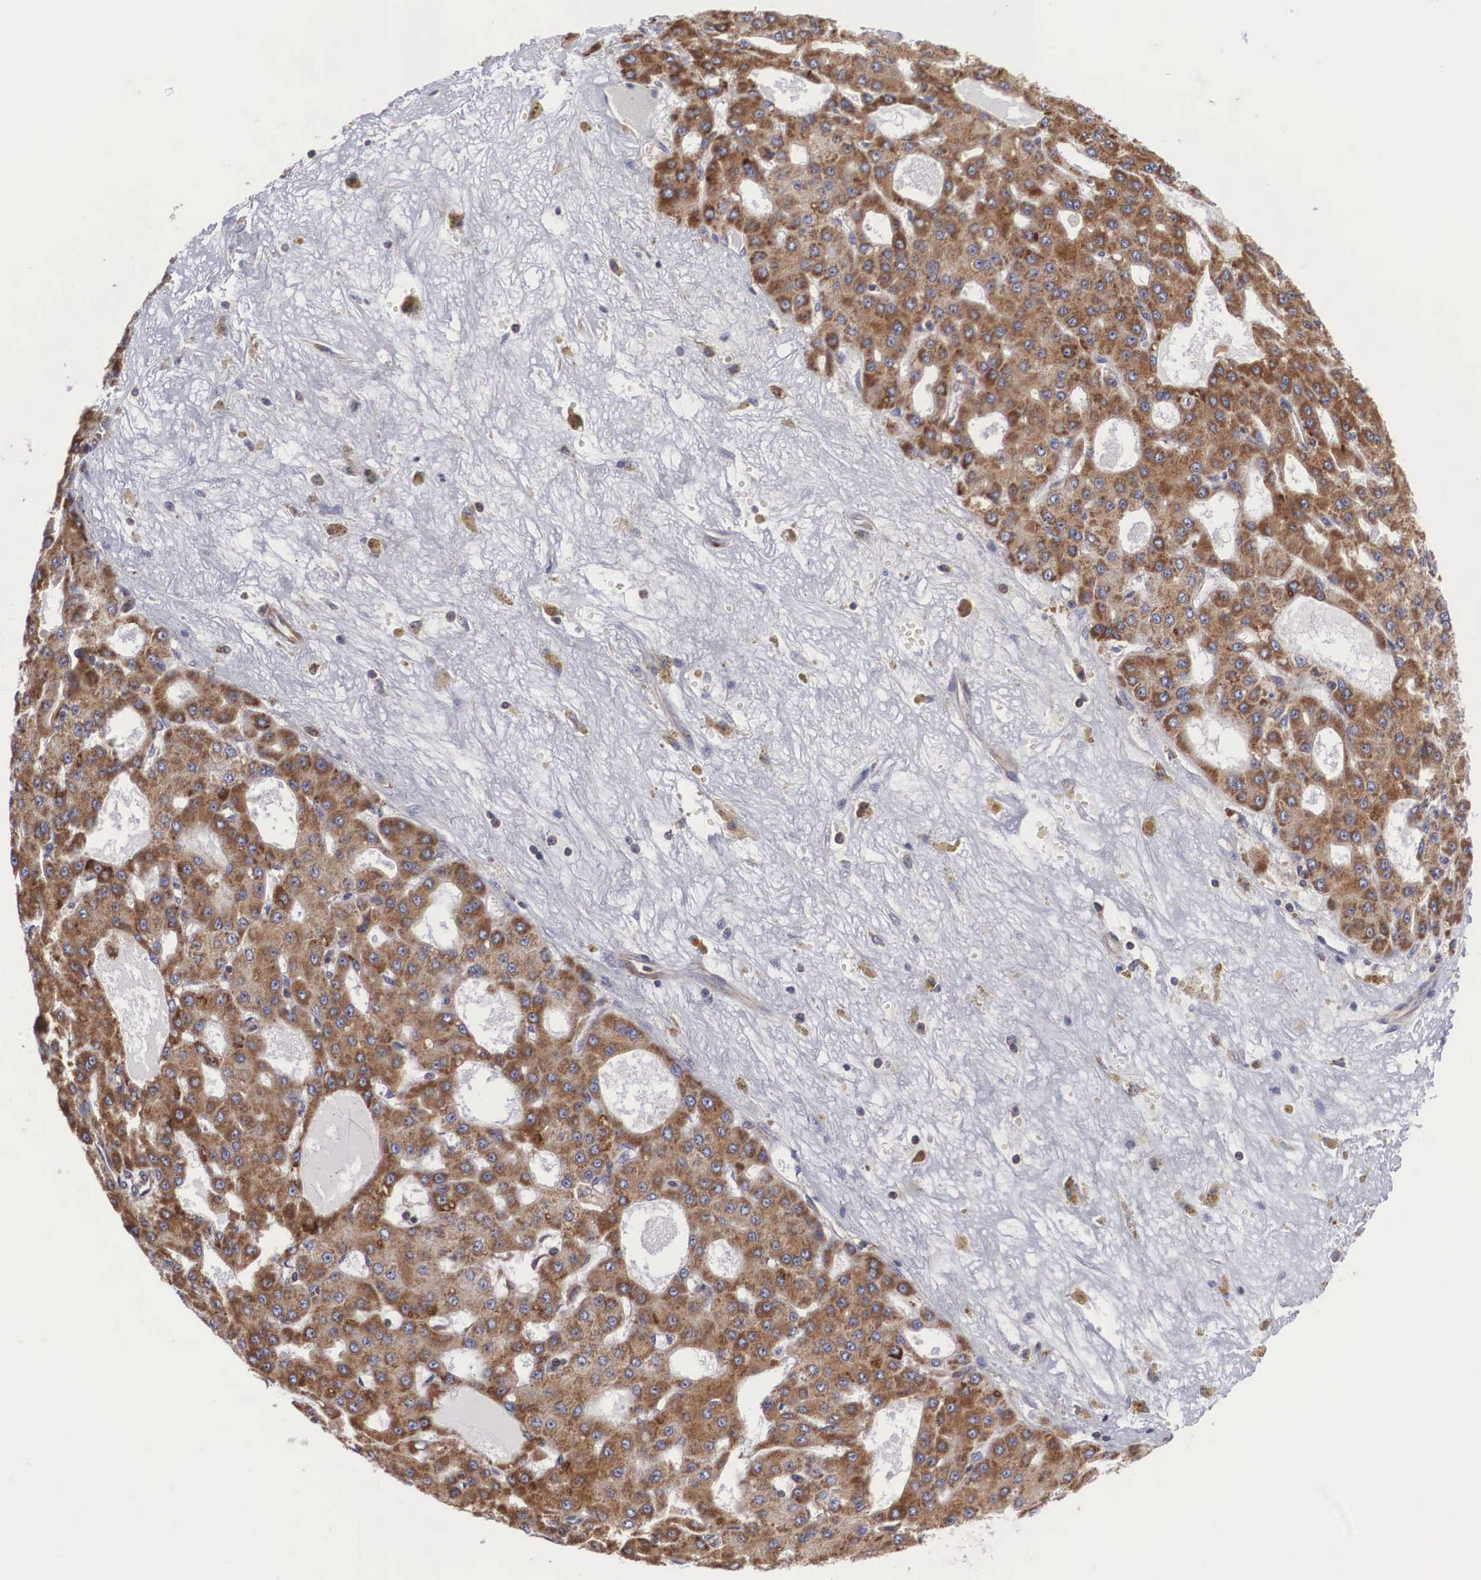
{"staining": {"intensity": "moderate", "quantity": ">75%", "location": "cytoplasmic/membranous"}, "tissue": "liver cancer", "cell_type": "Tumor cells", "image_type": "cancer", "snomed": [{"axis": "morphology", "description": "Carcinoma, Hepatocellular, NOS"}, {"axis": "topography", "description": "Liver"}], "caption": "There is medium levels of moderate cytoplasmic/membranous expression in tumor cells of hepatocellular carcinoma (liver), as demonstrated by immunohistochemical staining (brown color).", "gene": "DHRS1", "patient": {"sex": "male", "age": 47}}